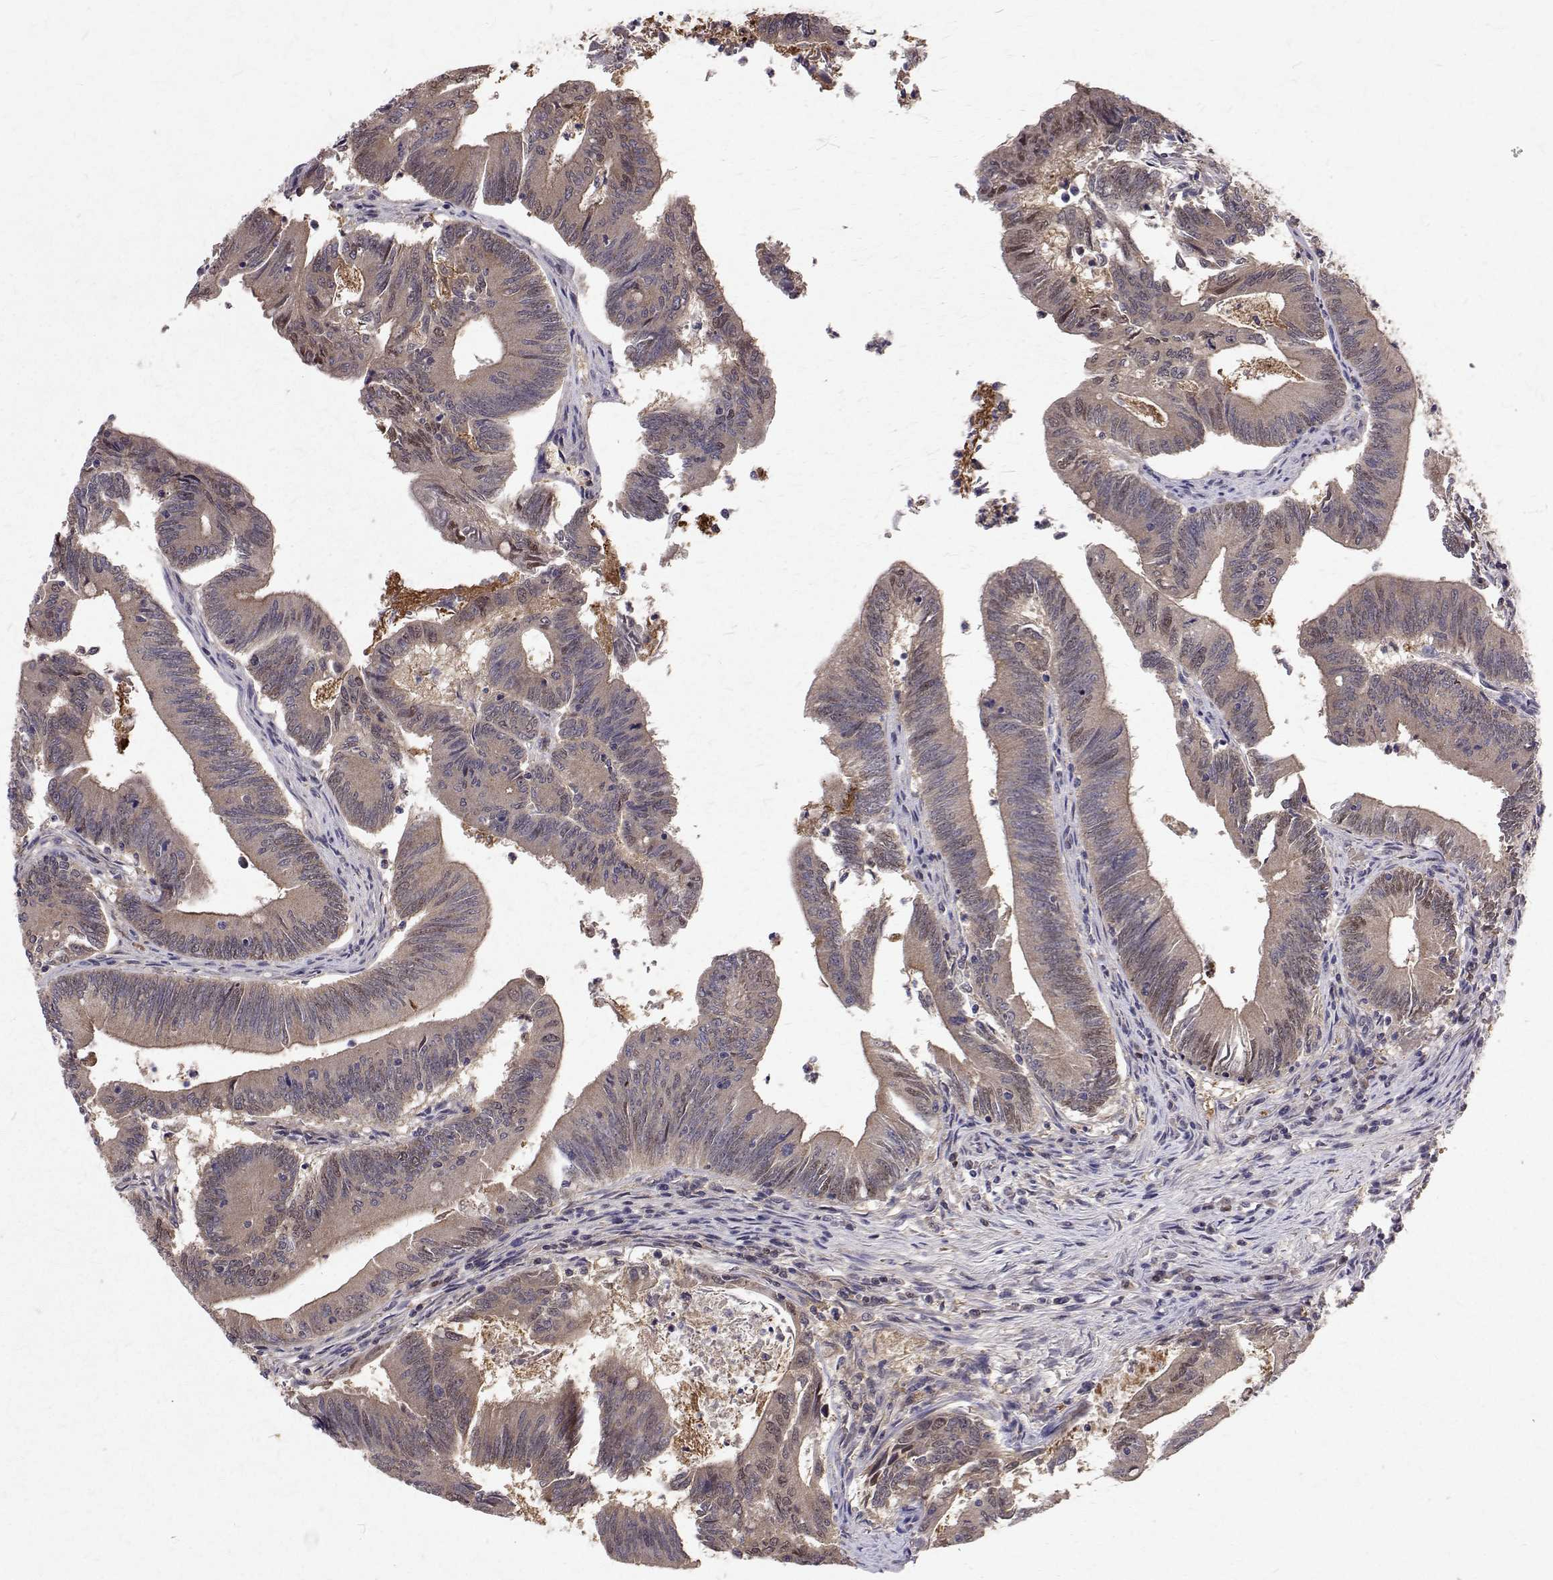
{"staining": {"intensity": "weak", "quantity": ">75%", "location": "cytoplasmic/membranous"}, "tissue": "colorectal cancer", "cell_type": "Tumor cells", "image_type": "cancer", "snomed": [{"axis": "morphology", "description": "Adenocarcinoma, NOS"}, {"axis": "topography", "description": "Colon"}], "caption": "Human colorectal adenocarcinoma stained for a protein (brown) exhibits weak cytoplasmic/membranous positive staining in approximately >75% of tumor cells.", "gene": "NIF3L1", "patient": {"sex": "female", "age": 70}}